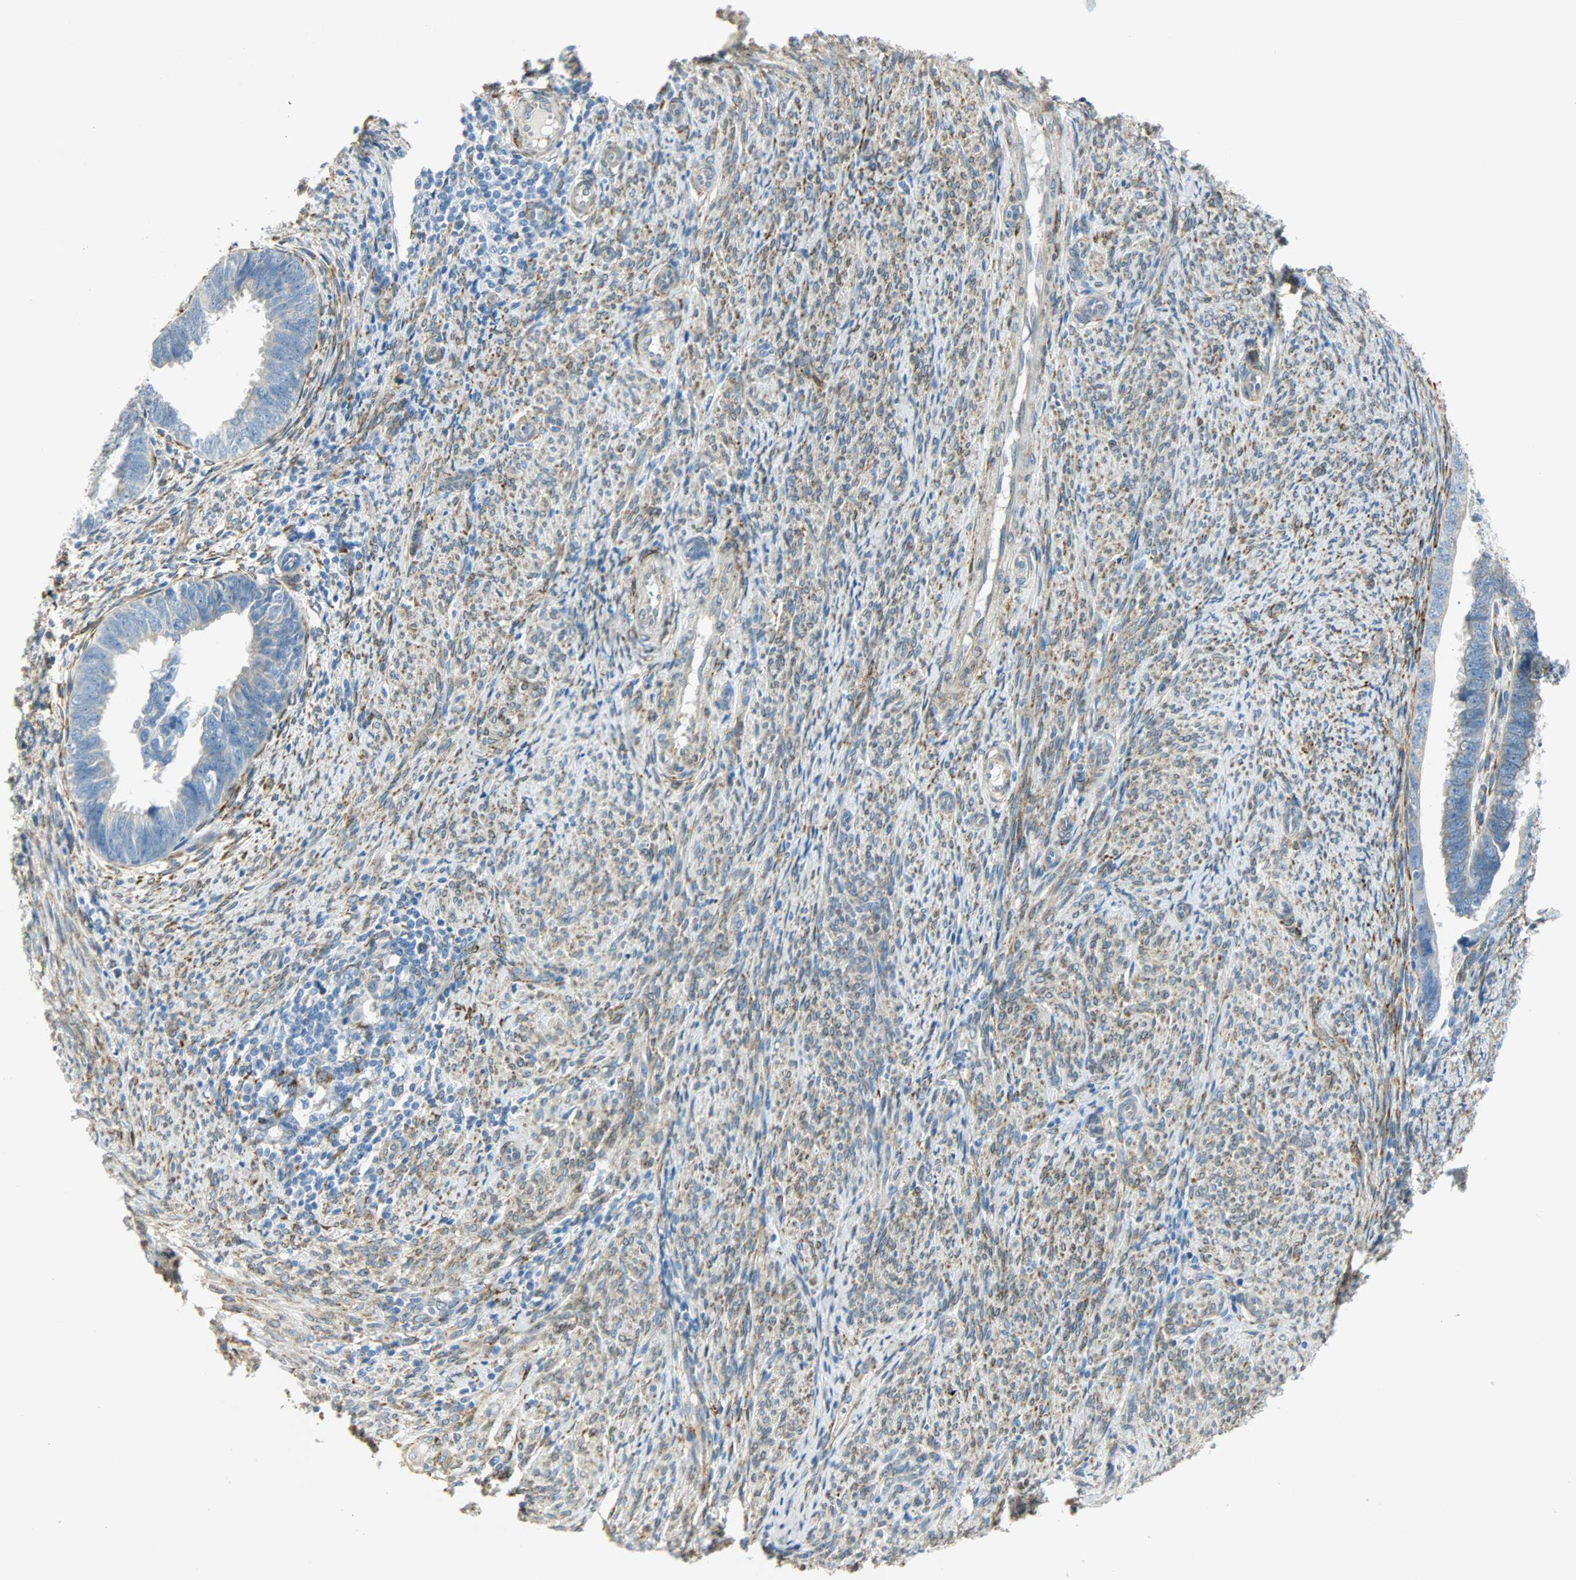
{"staining": {"intensity": "weak", "quantity": "25%-75%", "location": "cytoplasmic/membranous"}, "tissue": "endometrial cancer", "cell_type": "Tumor cells", "image_type": "cancer", "snomed": [{"axis": "morphology", "description": "Adenocarcinoma, NOS"}, {"axis": "topography", "description": "Endometrium"}], "caption": "The image demonstrates immunohistochemical staining of adenocarcinoma (endometrial). There is weak cytoplasmic/membranous expression is present in approximately 25%-75% of tumor cells.", "gene": "PKD2", "patient": {"sex": "female", "age": 75}}